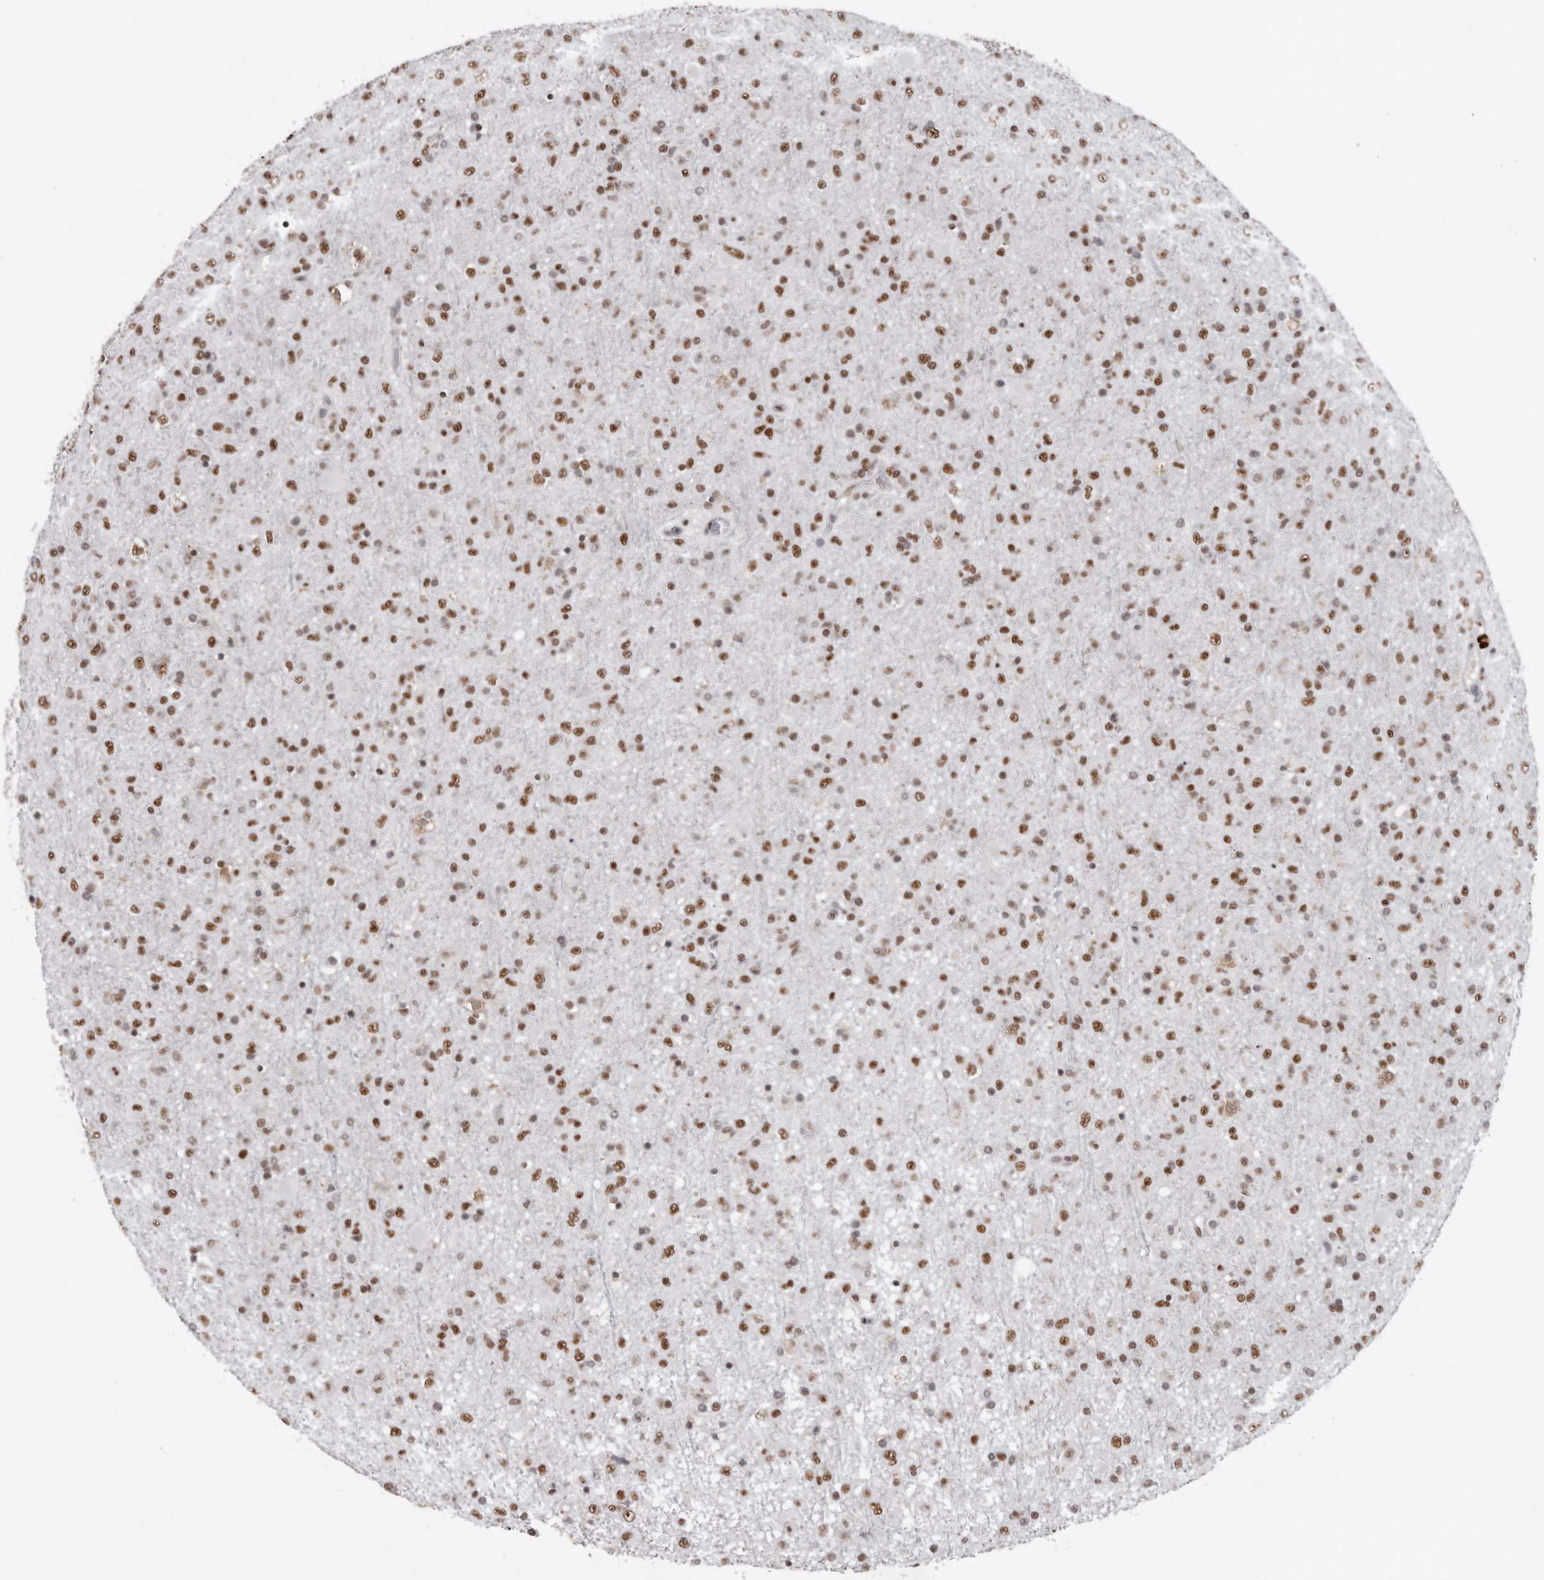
{"staining": {"intensity": "moderate", "quantity": ">75%", "location": "nuclear"}, "tissue": "glioma", "cell_type": "Tumor cells", "image_type": "cancer", "snomed": [{"axis": "morphology", "description": "Glioma, malignant, Low grade"}, {"axis": "topography", "description": "Brain"}], "caption": "Immunohistochemical staining of malignant glioma (low-grade) shows medium levels of moderate nuclear protein staining in approximately >75% of tumor cells. The protein is stained brown, and the nuclei are stained in blue (DAB (3,3'-diaminobenzidine) IHC with brightfield microscopy, high magnification).", "gene": "SCAF4", "patient": {"sex": "male", "age": 65}}